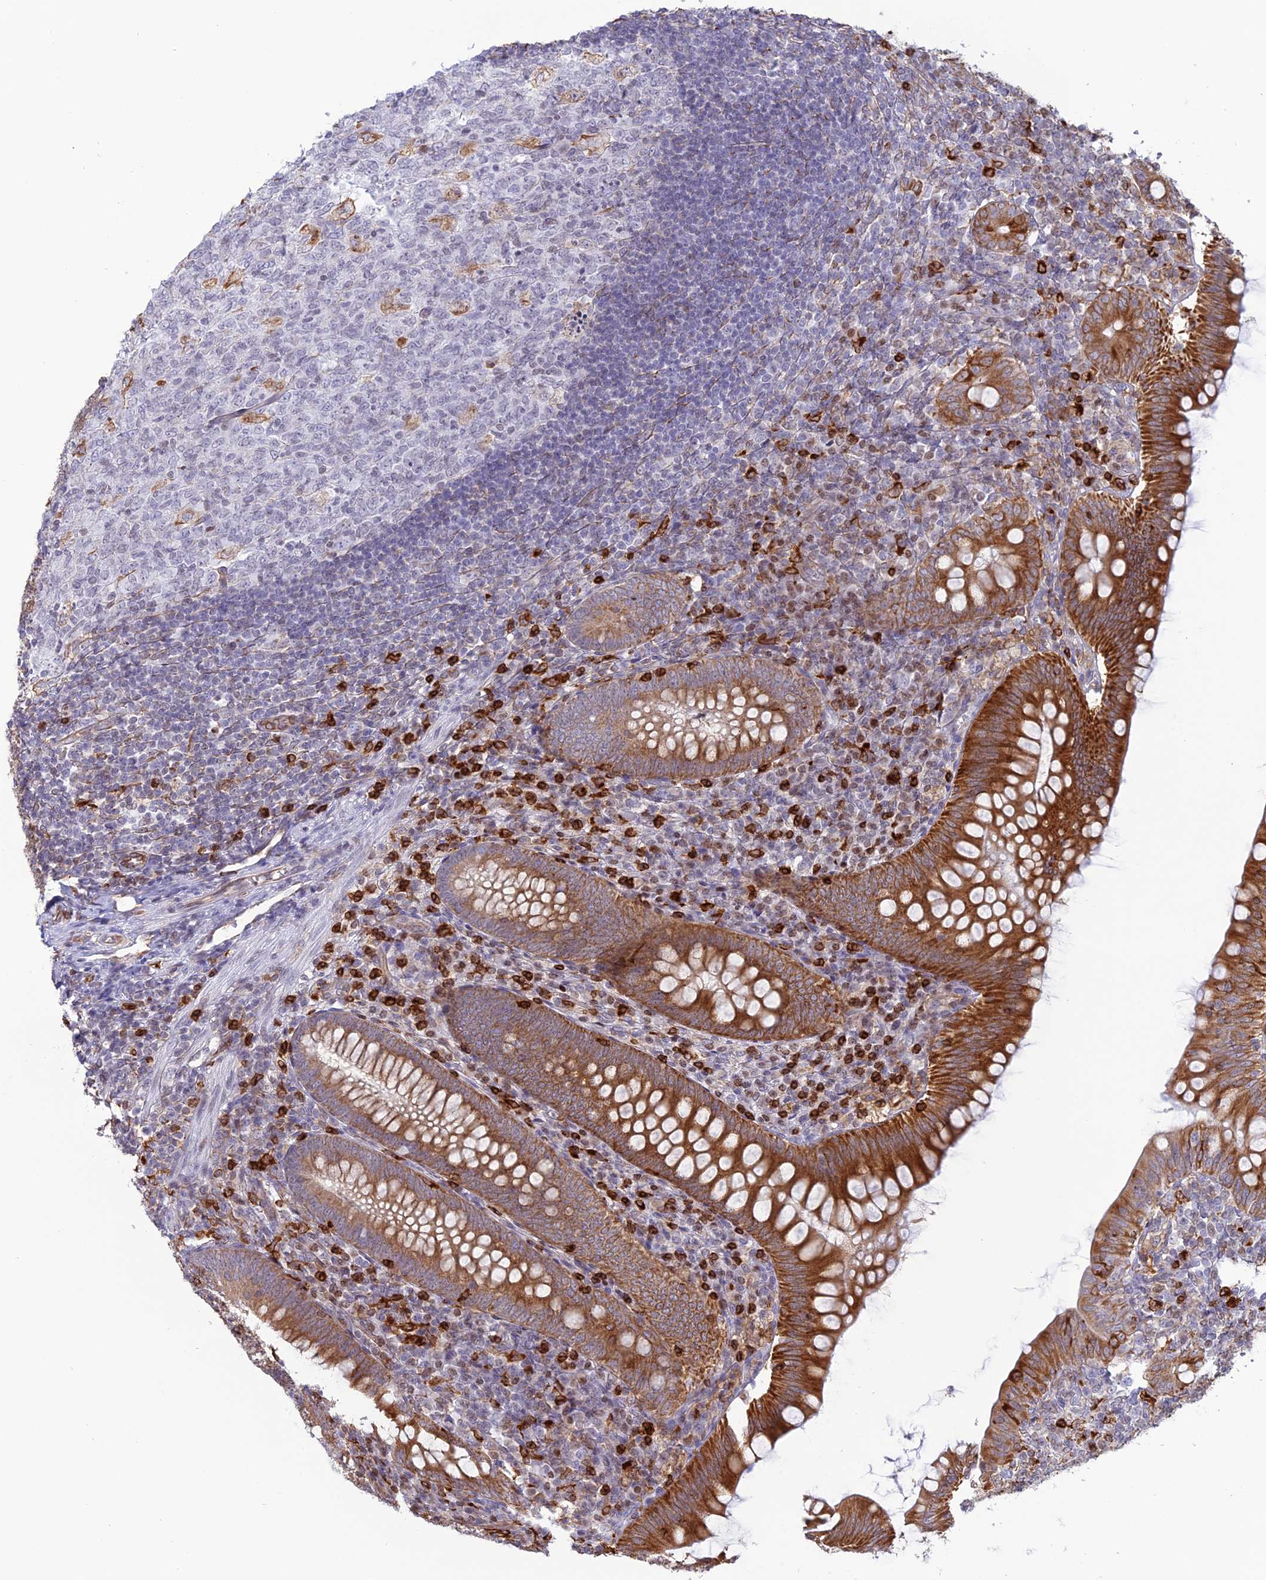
{"staining": {"intensity": "strong", "quantity": ">75%", "location": "cytoplasmic/membranous"}, "tissue": "appendix", "cell_type": "Glandular cells", "image_type": "normal", "snomed": [{"axis": "morphology", "description": "Normal tissue, NOS"}, {"axis": "topography", "description": "Appendix"}], "caption": "Protein staining by IHC demonstrates strong cytoplasmic/membranous expression in about >75% of glandular cells in unremarkable appendix.", "gene": "APOBR", "patient": {"sex": "male", "age": 14}}